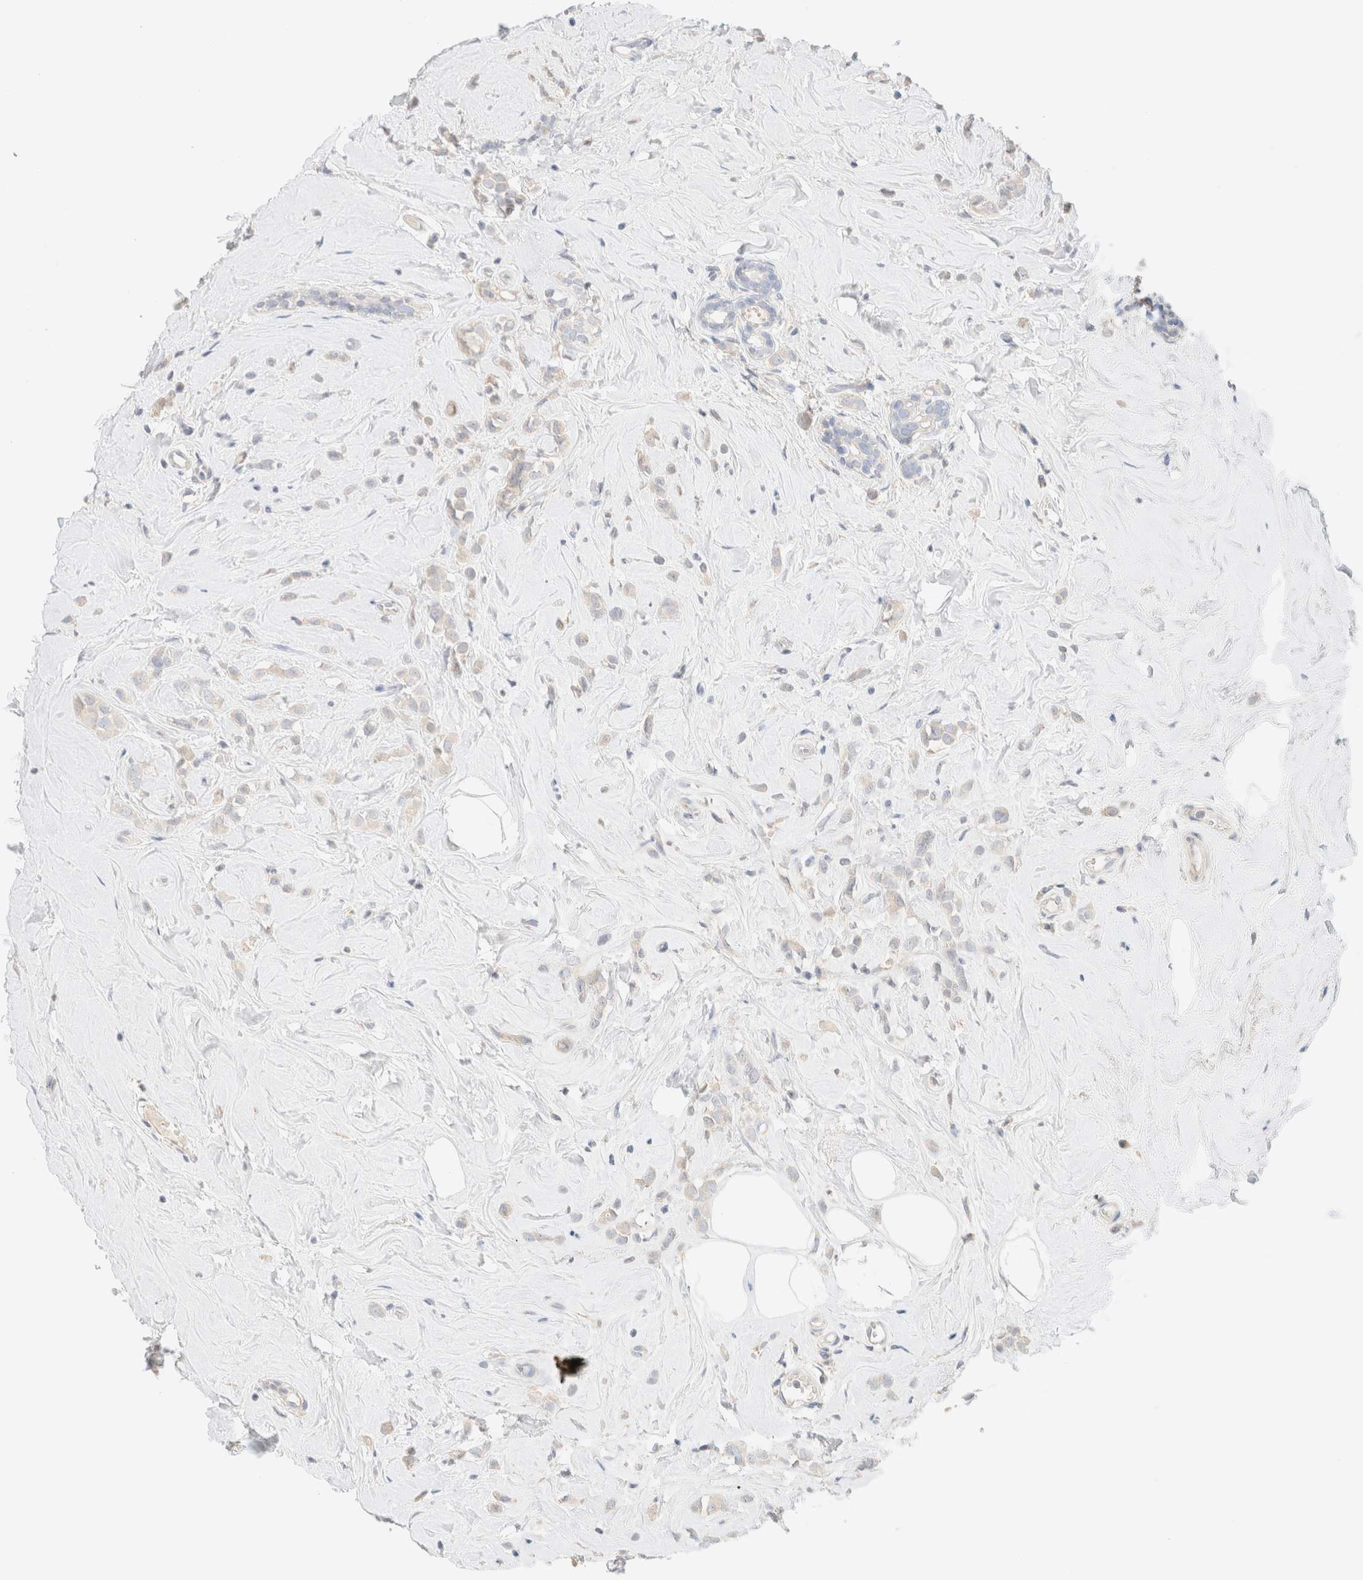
{"staining": {"intensity": "negative", "quantity": "none", "location": "none"}, "tissue": "breast cancer", "cell_type": "Tumor cells", "image_type": "cancer", "snomed": [{"axis": "morphology", "description": "Lobular carcinoma"}, {"axis": "topography", "description": "Breast"}], "caption": "IHC micrograph of human breast lobular carcinoma stained for a protein (brown), which shows no positivity in tumor cells.", "gene": "SARM1", "patient": {"sex": "female", "age": 47}}